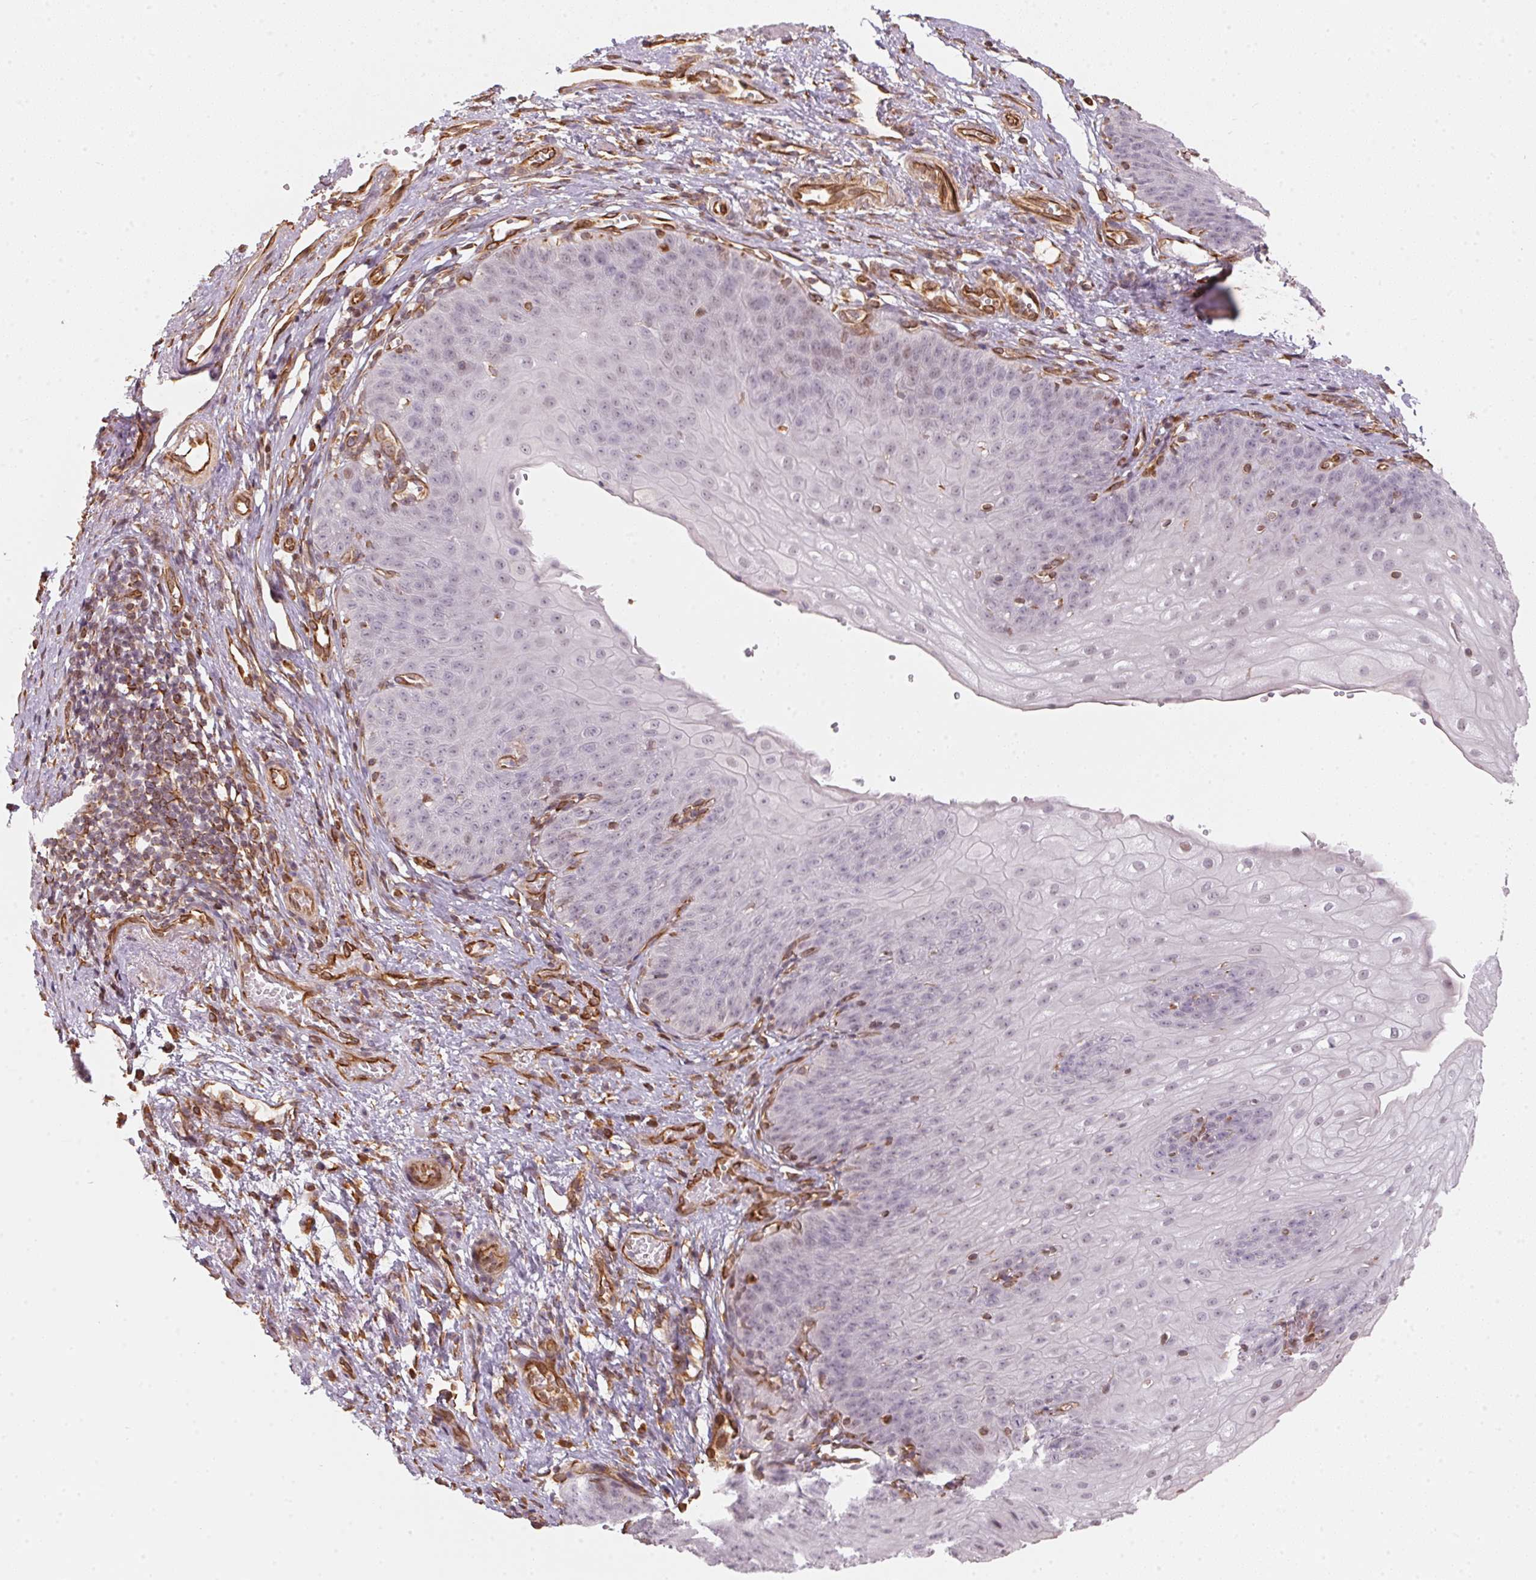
{"staining": {"intensity": "weak", "quantity": "<25%", "location": "cytoplasmic/membranous"}, "tissue": "esophagus", "cell_type": "Squamous epithelial cells", "image_type": "normal", "snomed": [{"axis": "morphology", "description": "Normal tissue, NOS"}, {"axis": "topography", "description": "Esophagus"}], "caption": "A high-resolution image shows immunohistochemistry (IHC) staining of unremarkable esophagus, which exhibits no significant staining in squamous epithelial cells.", "gene": "FOXR2", "patient": {"sex": "male", "age": 71}}